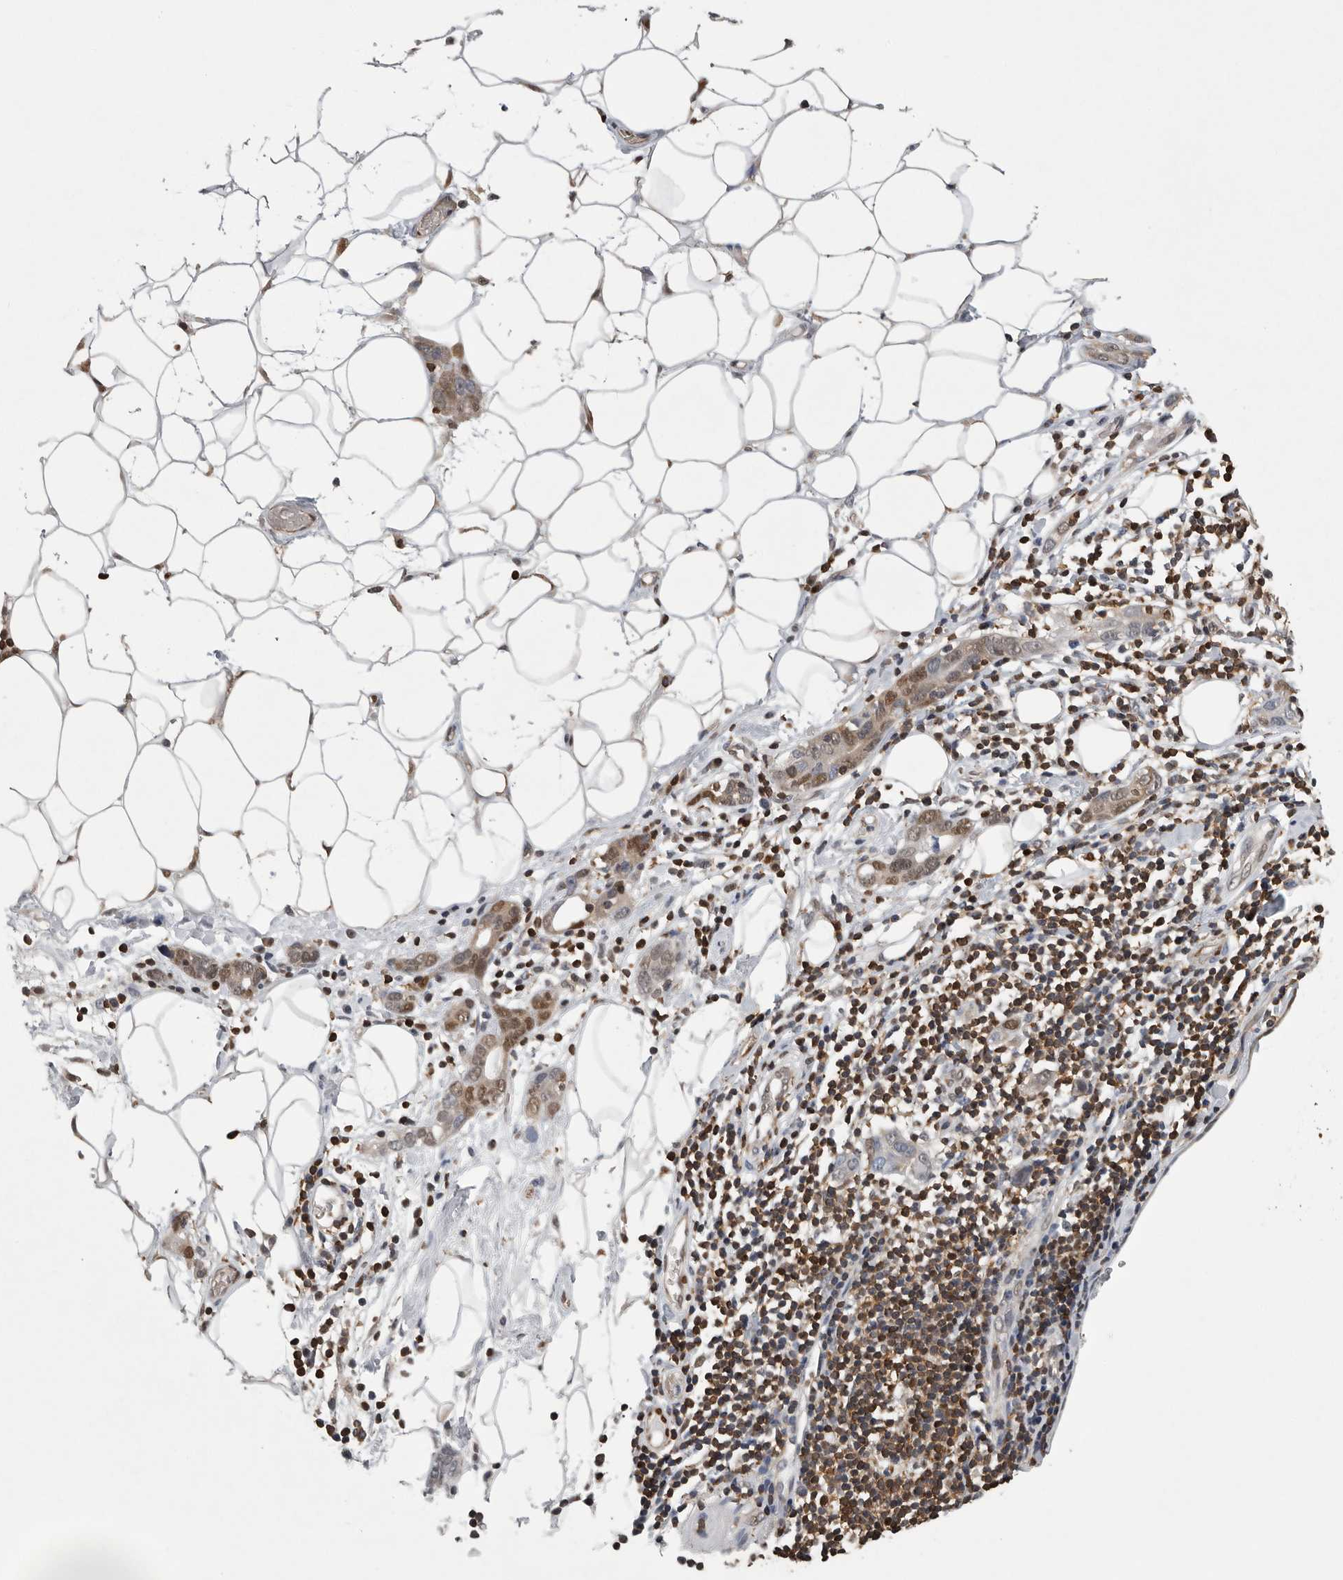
{"staining": {"intensity": "moderate", "quantity": ">75%", "location": "cytoplasmic/membranous,nuclear"}, "tissue": "stomach cancer", "cell_type": "Tumor cells", "image_type": "cancer", "snomed": [{"axis": "morphology", "description": "Adenocarcinoma, NOS"}, {"axis": "topography", "description": "Stomach, lower"}], "caption": "Stomach cancer stained for a protein (brown) displays moderate cytoplasmic/membranous and nuclear positive expression in about >75% of tumor cells.", "gene": "PDCD4", "patient": {"sex": "female", "age": 93}}